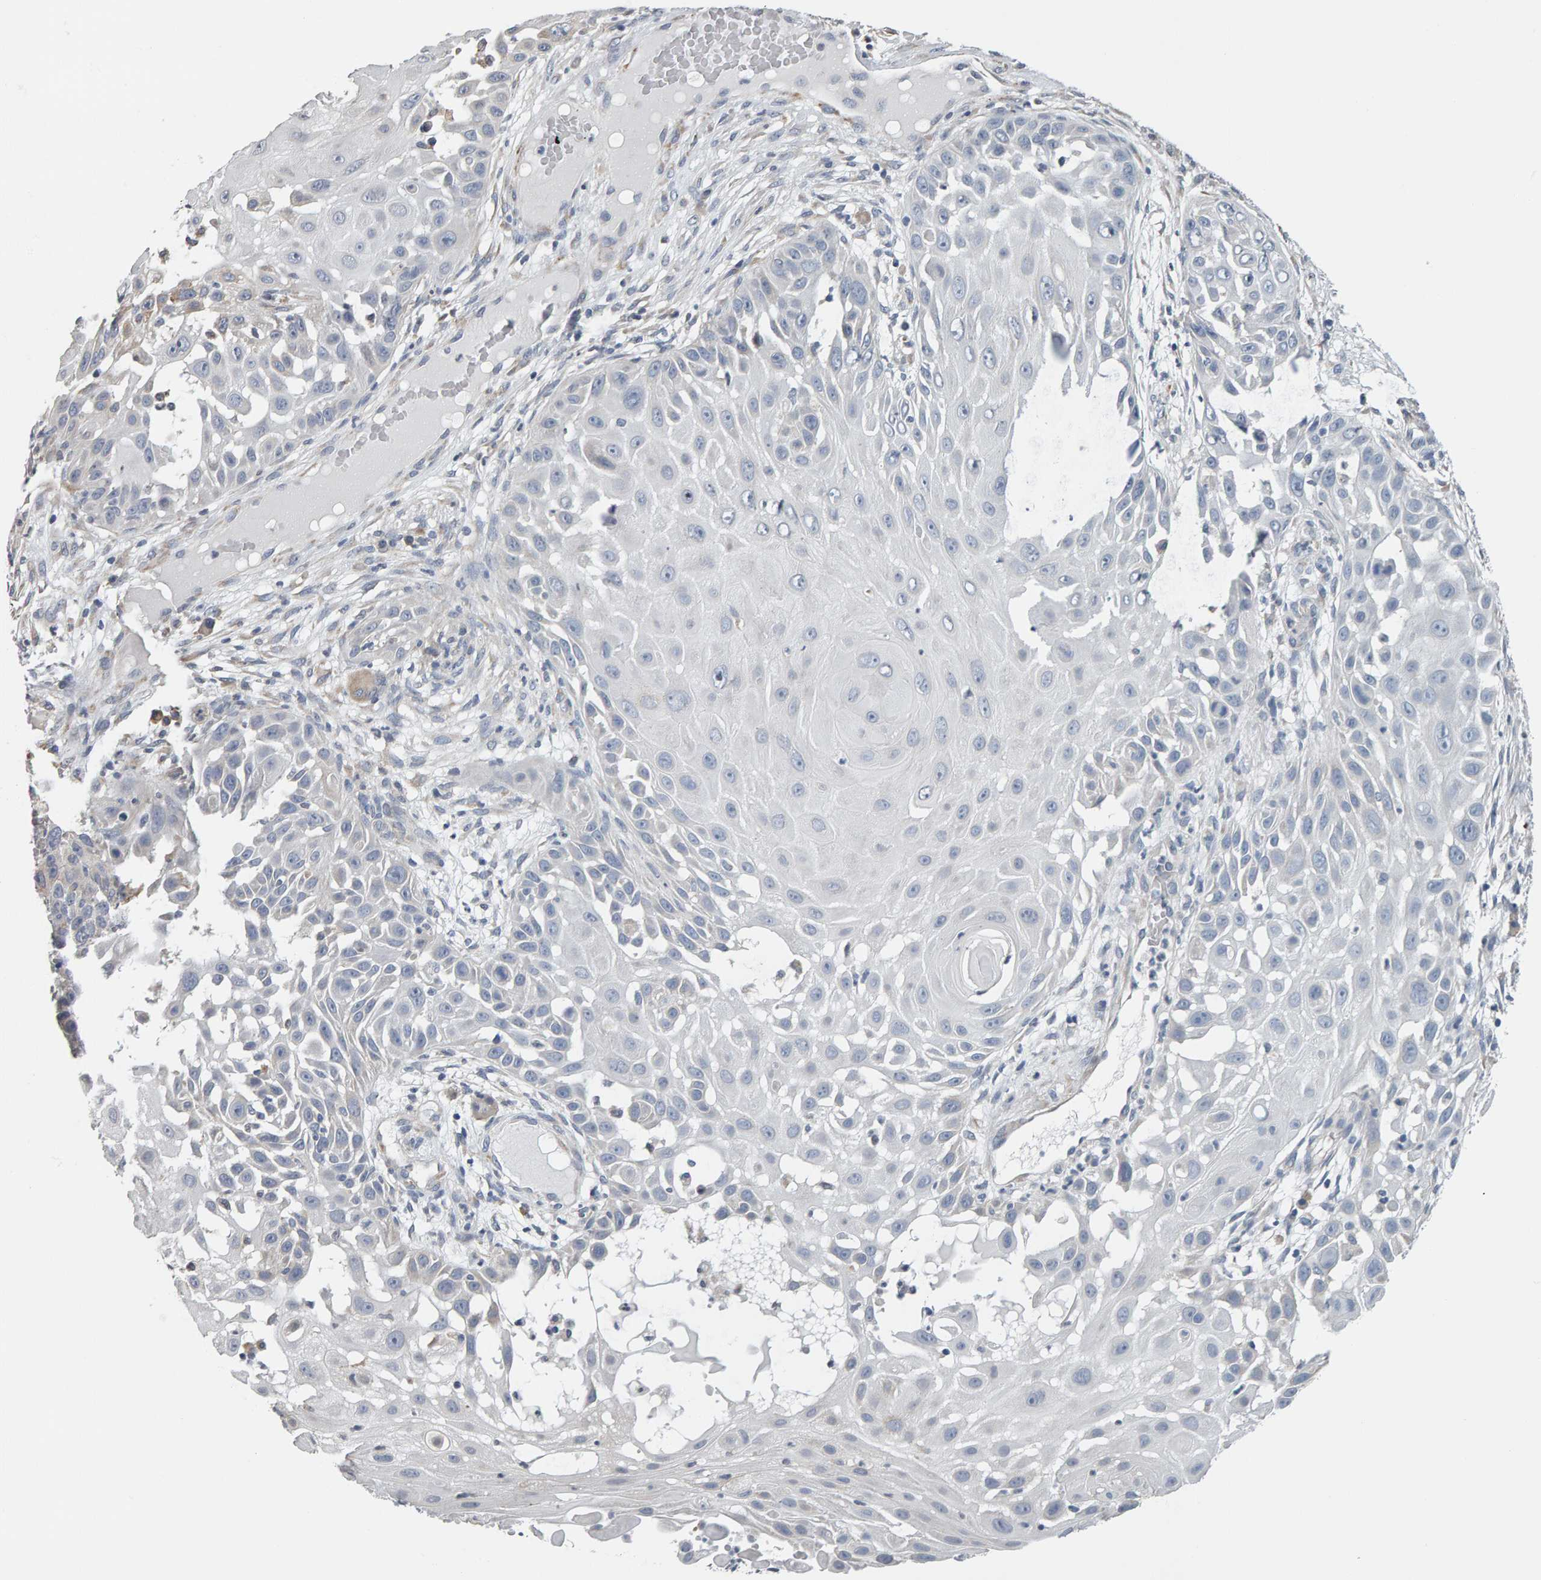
{"staining": {"intensity": "negative", "quantity": "none", "location": "none"}, "tissue": "skin cancer", "cell_type": "Tumor cells", "image_type": "cancer", "snomed": [{"axis": "morphology", "description": "Squamous cell carcinoma, NOS"}, {"axis": "topography", "description": "Skin"}], "caption": "Tumor cells are negative for protein expression in human skin squamous cell carcinoma. Nuclei are stained in blue.", "gene": "ADHFE1", "patient": {"sex": "female", "age": 44}}